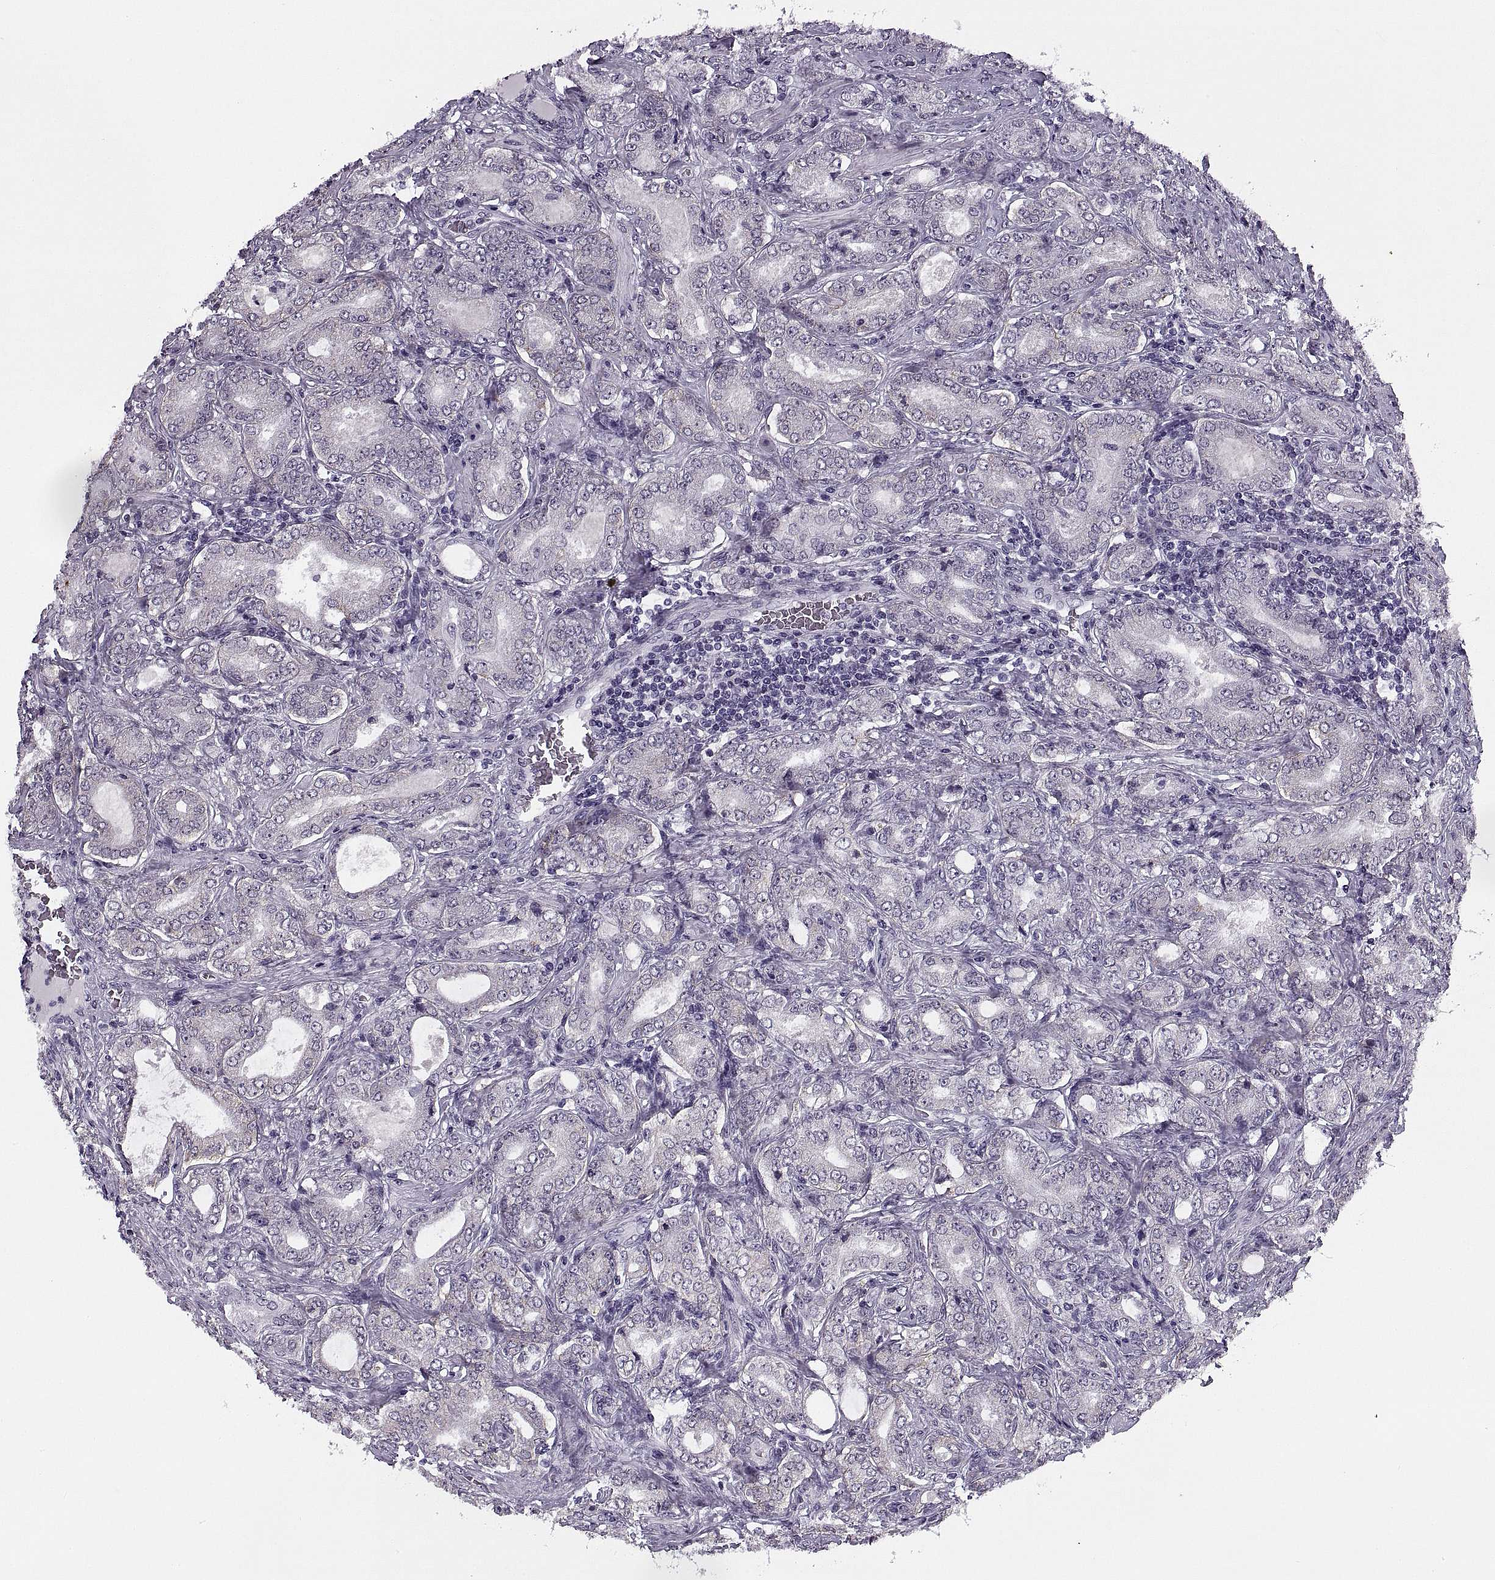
{"staining": {"intensity": "weak", "quantity": "<25%", "location": "cytoplasmic/membranous"}, "tissue": "prostate cancer", "cell_type": "Tumor cells", "image_type": "cancer", "snomed": [{"axis": "morphology", "description": "Adenocarcinoma, NOS"}, {"axis": "topography", "description": "Prostate"}], "caption": "Immunohistochemistry of human prostate cancer shows no expression in tumor cells.", "gene": "TBC1D3G", "patient": {"sex": "male", "age": 64}}